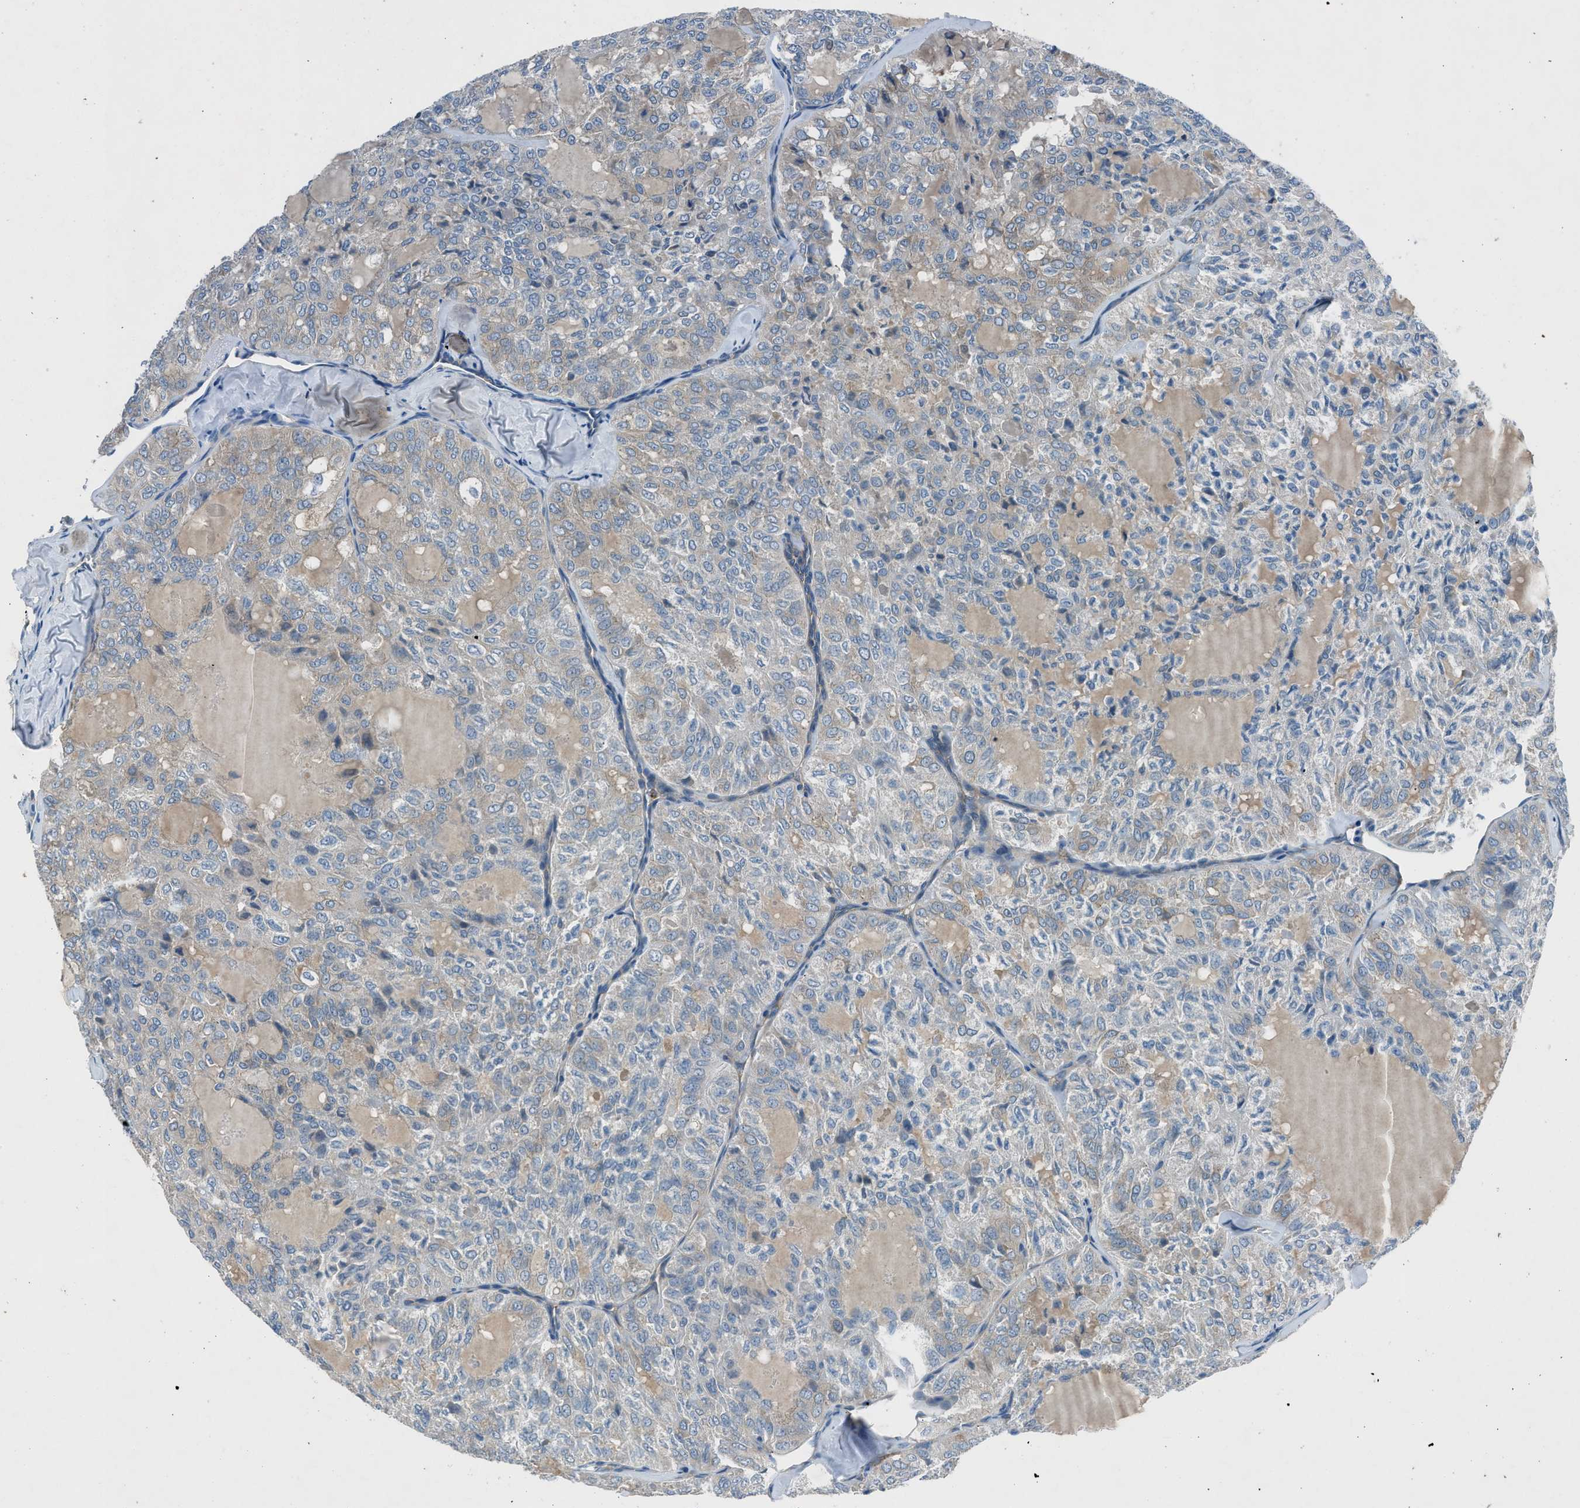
{"staining": {"intensity": "negative", "quantity": "none", "location": "none"}, "tissue": "thyroid cancer", "cell_type": "Tumor cells", "image_type": "cancer", "snomed": [{"axis": "morphology", "description": "Follicular adenoma carcinoma, NOS"}, {"axis": "topography", "description": "Thyroid gland"}], "caption": "Micrograph shows no significant protein expression in tumor cells of thyroid follicular adenoma carcinoma.", "gene": "BMP1", "patient": {"sex": "male", "age": 75}}